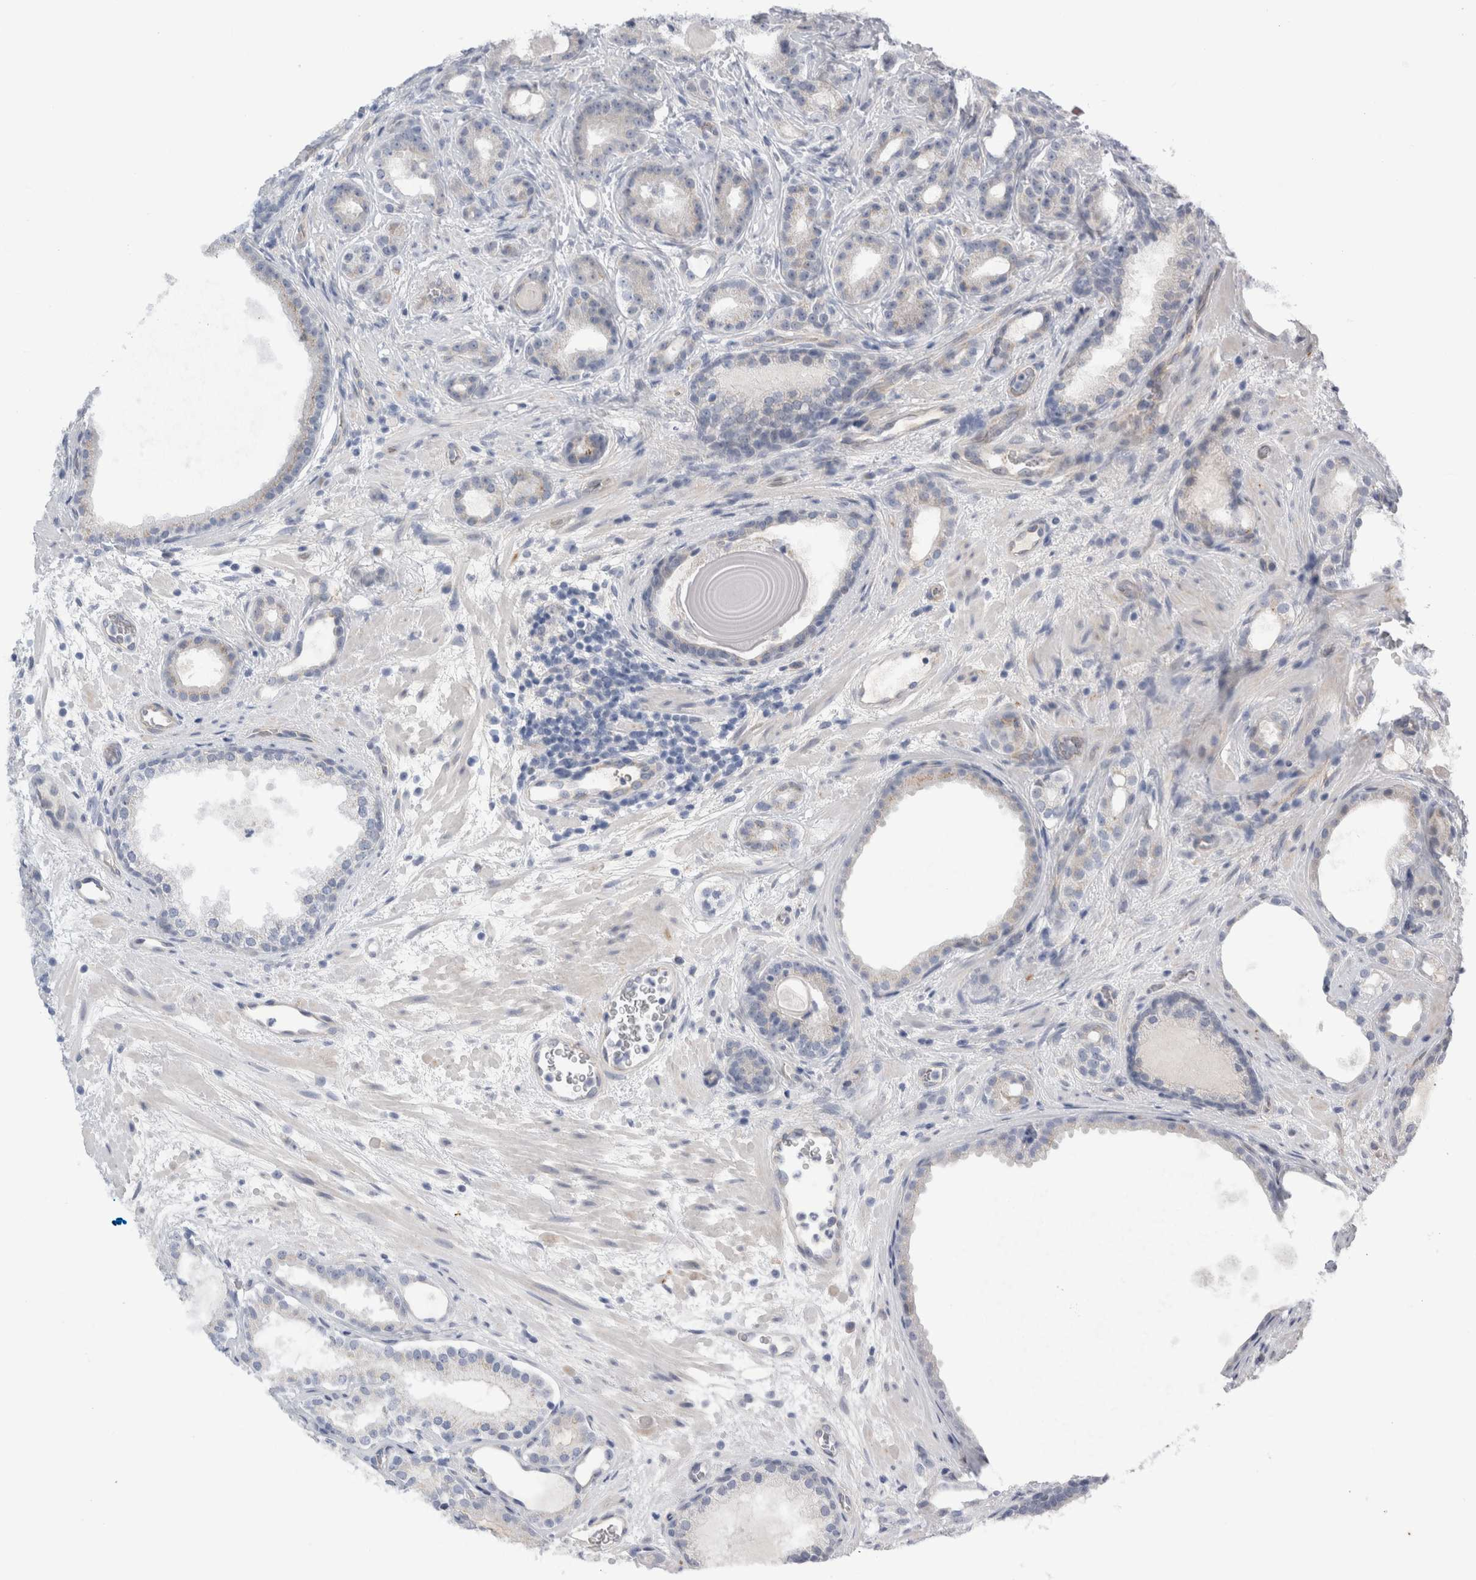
{"staining": {"intensity": "negative", "quantity": "none", "location": "none"}, "tissue": "prostate cancer", "cell_type": "Tumor cells", "image_type": "cancer", "snomed": [{"axis": "morphology", "description": "Adenocarcinoma, High grade"}, {"axis": "topography", "description": "Prostate"}], "caption": "Tumor cells are negative for protein expression in human adenocarcinoma (high-grade) (prostate).", "gene": "TAFA5", "patient": {"sex": "male", "age": 60}}